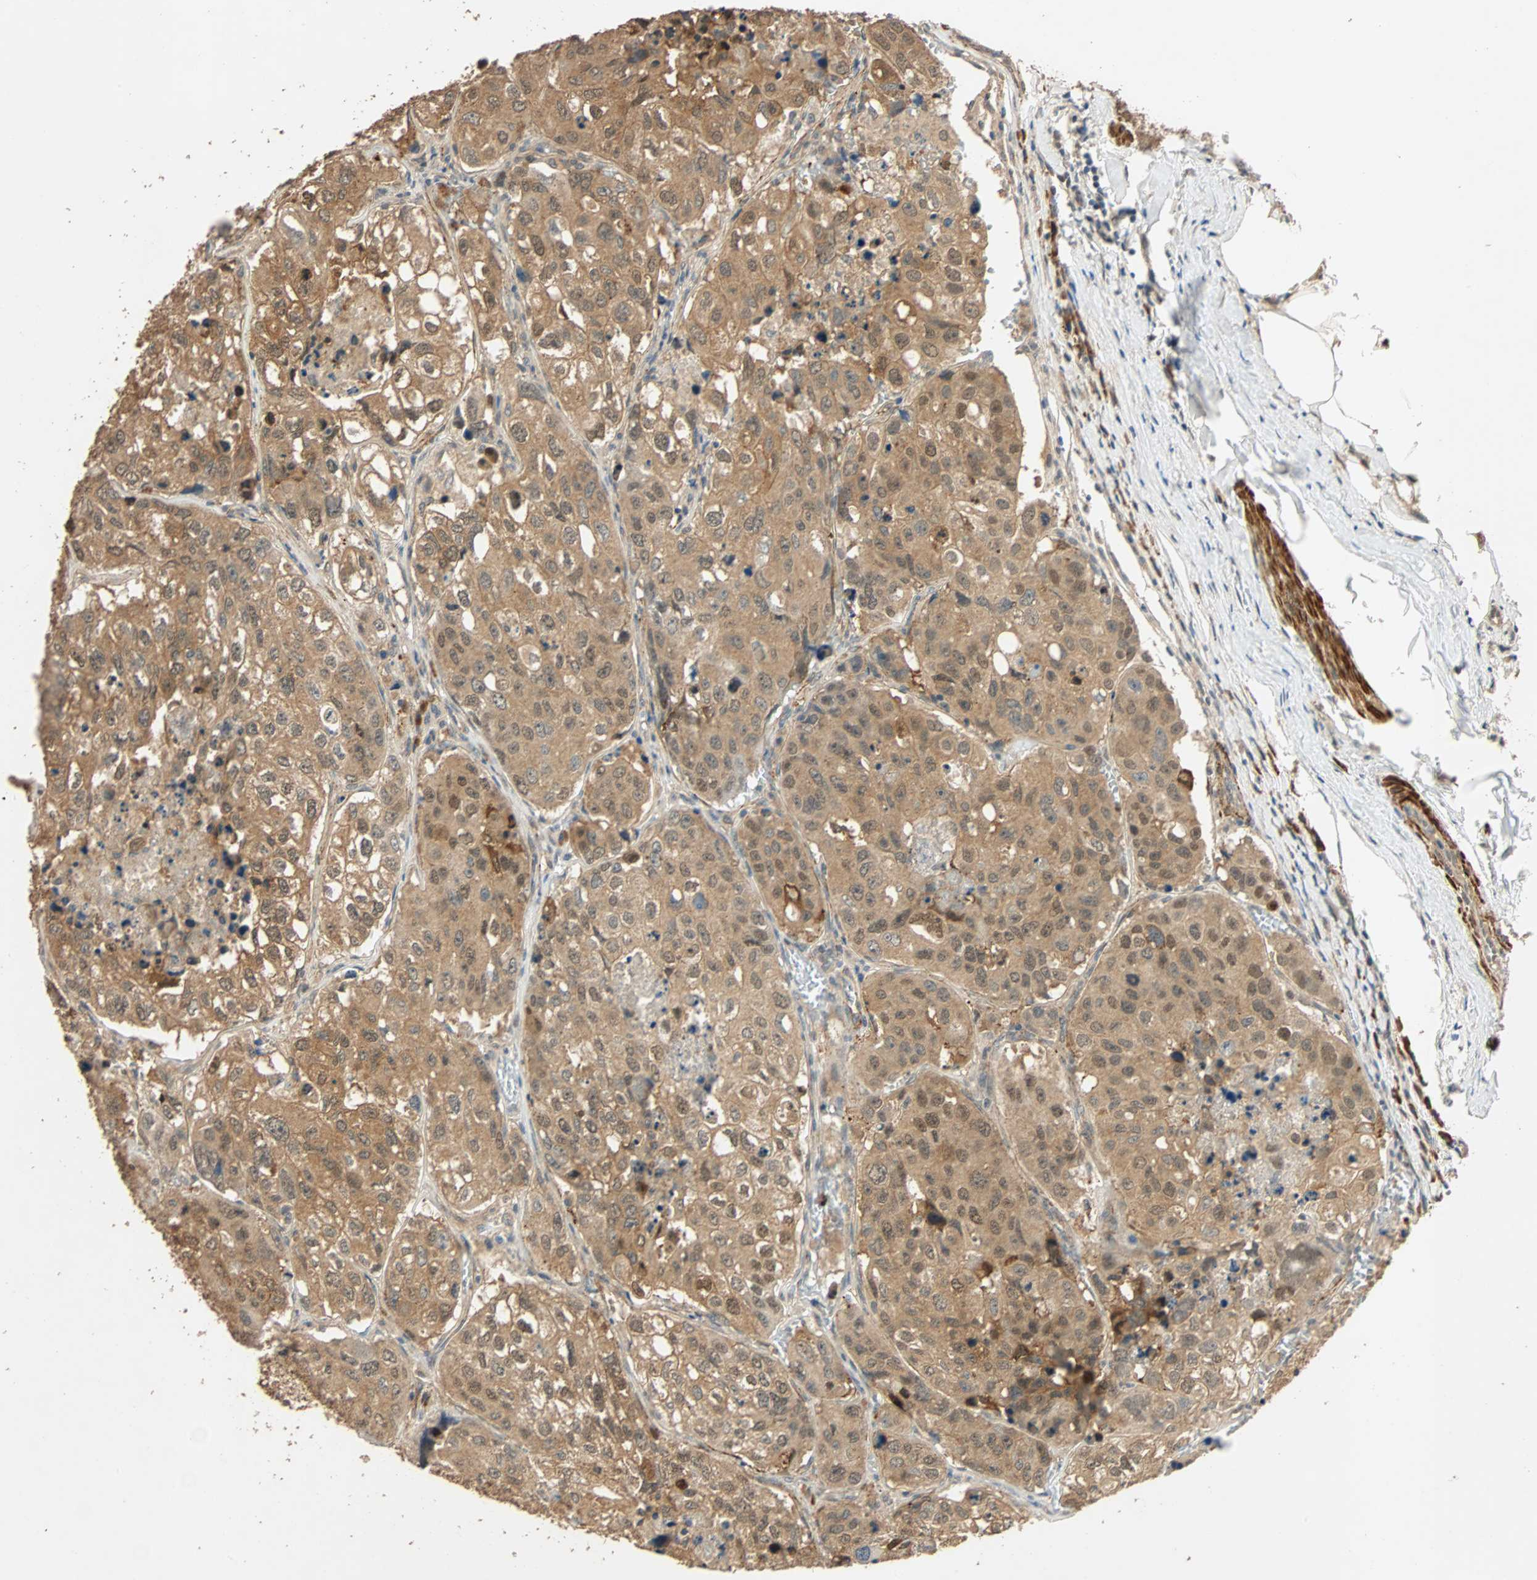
{"staining": {"intensity": "moderate", "quantity": ">75%", "location": "cytoplasmic/membranous"}, "tissue": "urothelial cancer", "cell_type": "Tumor cells", "image_type": "cancer", "snomed": [{"axis": "morphology", "description": "Urothelial carcinoma, High grade"}, {"axis": "topography", "description": "Lymph node"}, {"axis": "topography", "description": "Urinary bladder"}], "caption": "Moderate cytoplasmic/membranous protein expression is appreciated in about >75% of tumor cells in urothelial cancer.", "gene": "QSER1", "patient": {"sex": "male", "age": 51}}